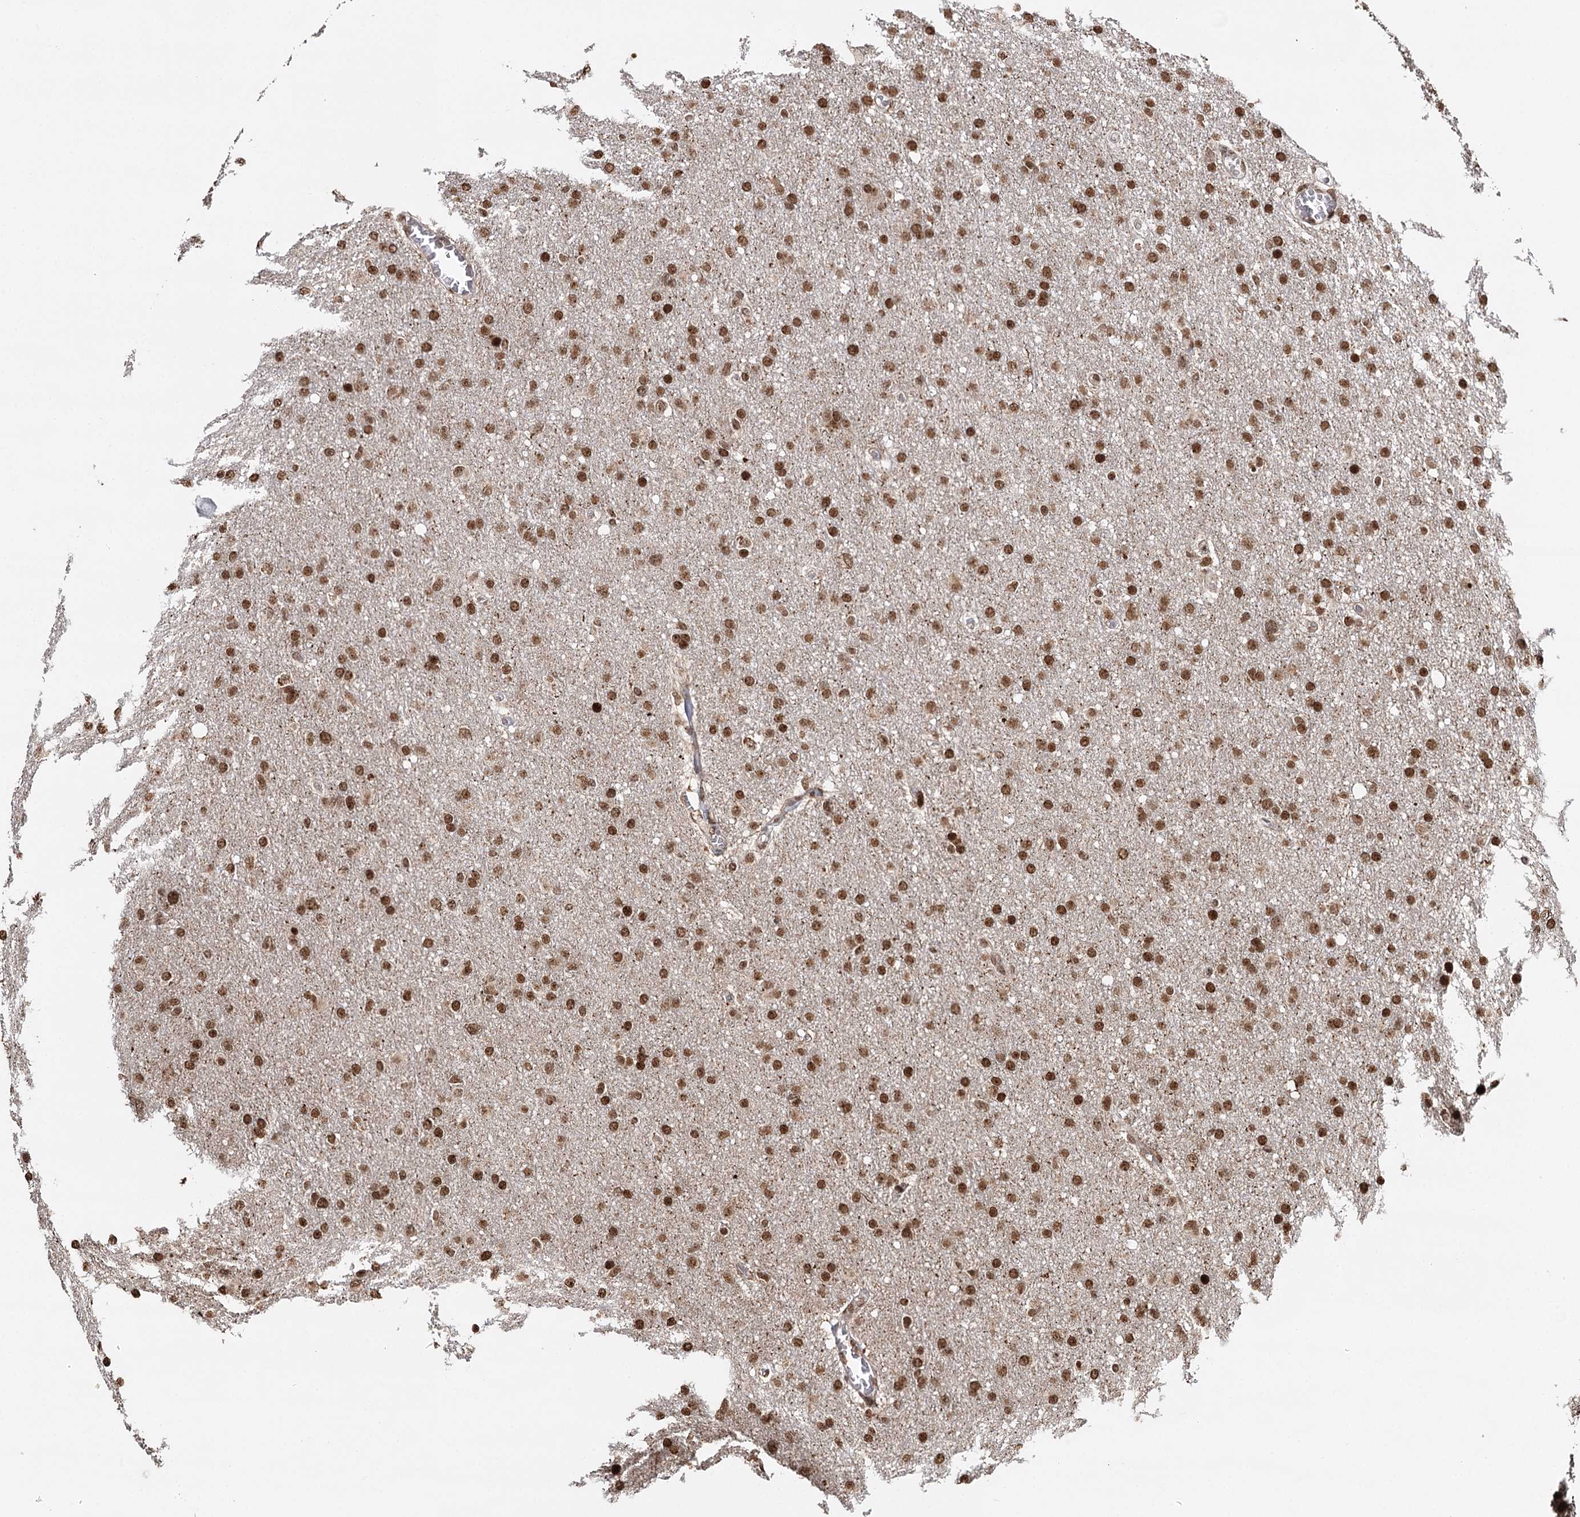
{"staining": {"intensity": "moderate", "quantity": ">75%", "location": "nuclear"}, "tissue": "glioma", "cell_type": "Tumor cells", "image_type": "cancer", "snomed": [{"axis": "morphology", "description": "Glioma, malignant, High grade"}, {"axis": "topography", "description": "Cerebral cortex"}], "caption": "Protein analysis of high-grade glioma (malignant) tissue shows moderate nuclear expression in about >75% of tumor cells.", "gene": "RPS27A", "patient": {"sex": "female", "age": 36}}